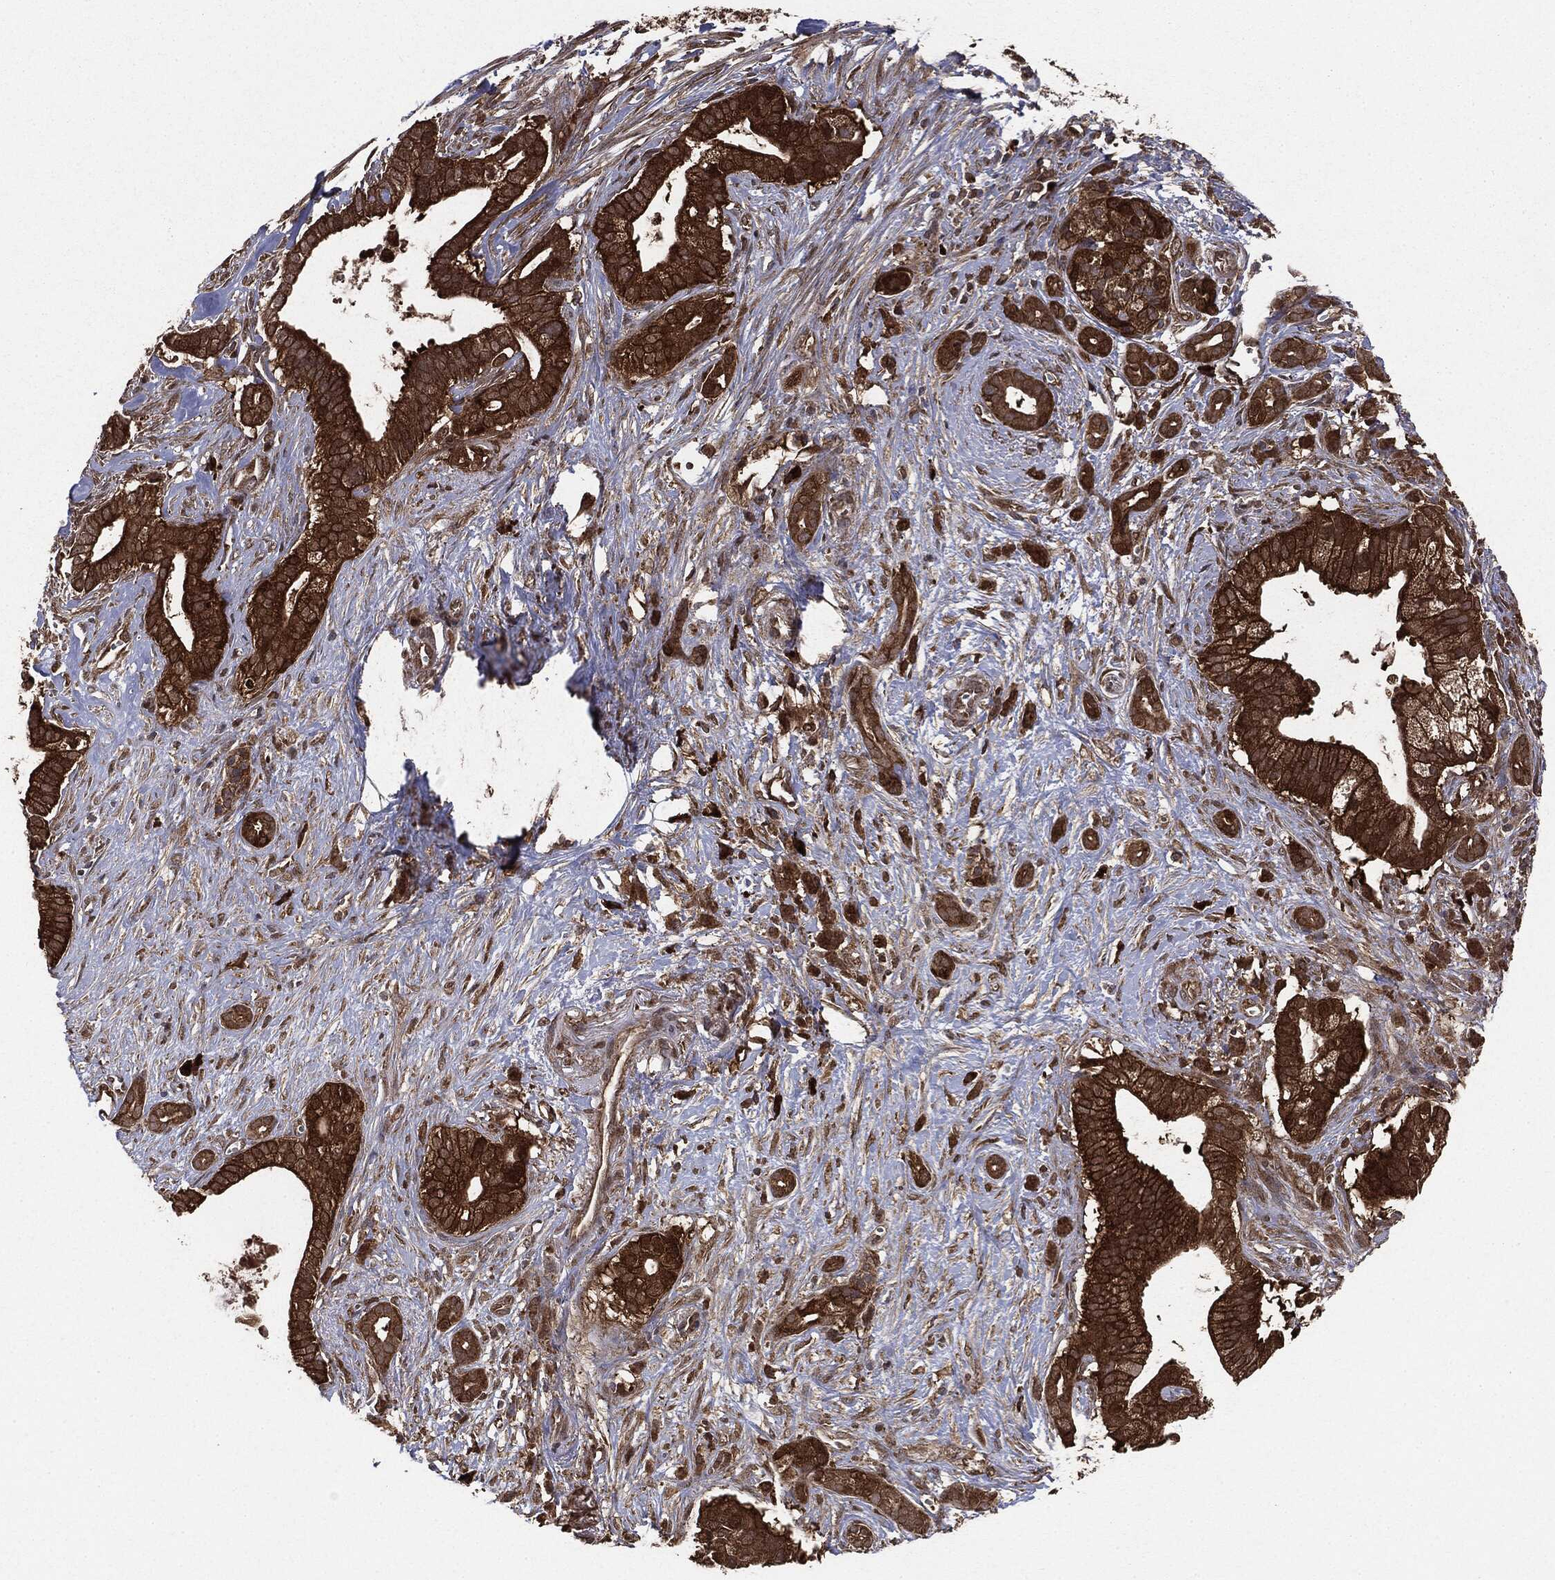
{"staining": {"intensity": "strong", "quantity": ">75%", "location": "cytoplasmic/membranous"}, "tissue": "pancreatic cancer", "cell_type": "Tumor cells", "image_type": "cancer", "snomed": [{"axis": "morphology", "description": "Adenocarcinoma, NOS"}, {"axis": "topography", "description": "Pancreas"}], "caption": "A histopathology image showing strong cytoplasmic/membranous expression in about >75% of tumor cells in pancreatic cancer, as visualized by brown immunohistochemical staining.", "gene": "NME1", "patient": {"sex": "male", "age": 61}}